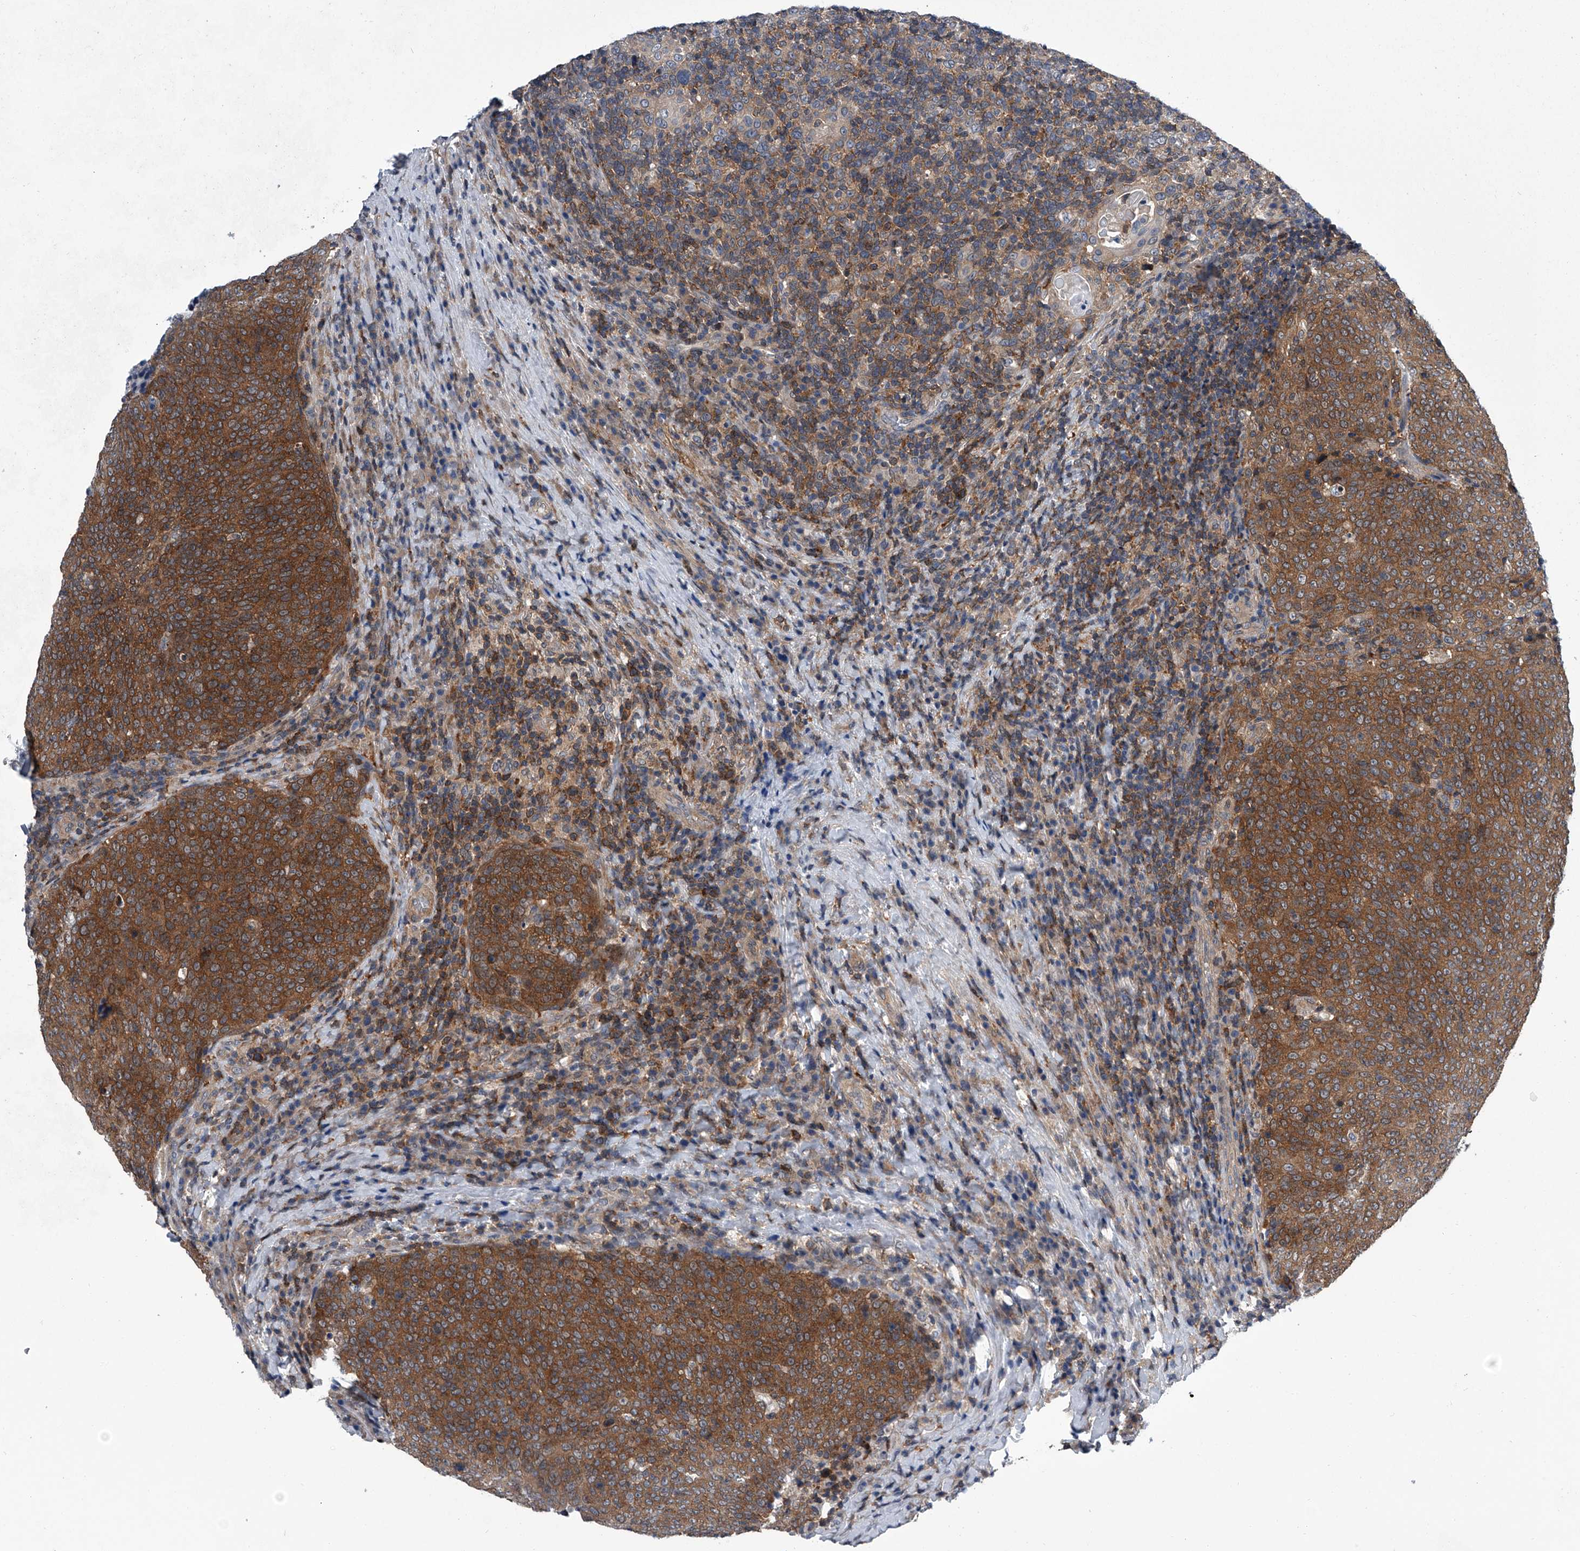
{"staining": {"intensity": "strong", "quantity": ">75%", "location": "cytoplasmic/membranous"}, "tissue": "head and neck cancer", "cell_type": "Tumor cells", "image_type": "cancer", "snomed": [{"axis": "morphology", "description": "Squamous cell carcinoma, NOS"}, {"axis": "morphology", "description": "Squamous cell carcinoma, metastatic, NOS"}, {"axis": "topography", "description": "Lymph node"}, {"axis": "topography", "description": "Head-Neck"}], "caption": "Immunohistochemistry (IHC) histopathology image of neoplastic tissue: human head and neck metastatic squamous cell carcinoma stained using immunohistochemistry demonstrates high levels of strong protein expression localized specifically in the cytoplasmic/membranous of tumor cells, appearing as a cytoplasmic/membranous brown color.", "gene": "PPP2R5D", "patient": {"sex": "male", "age": 62}}